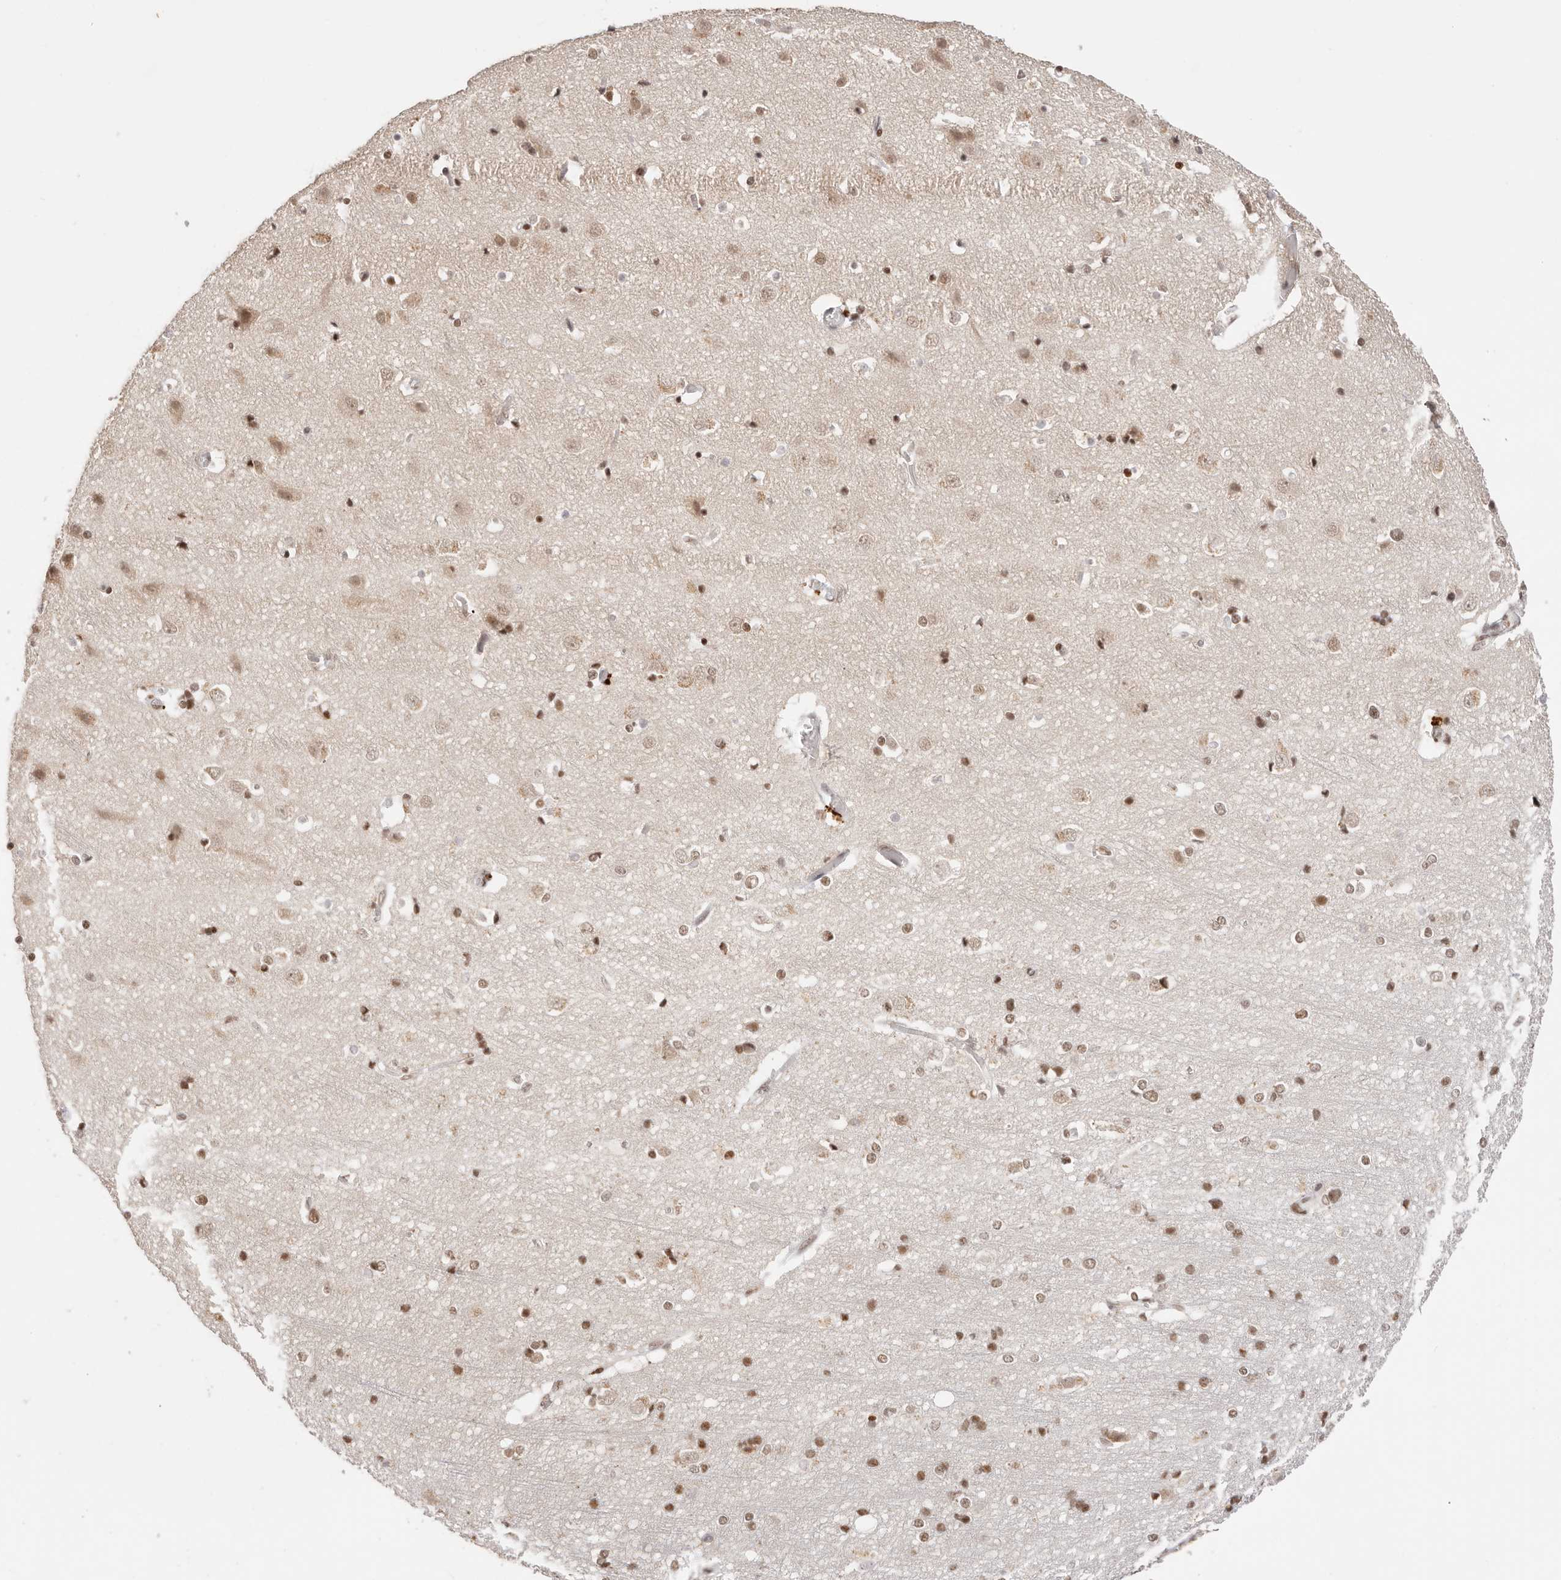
{"staining": {"intensity": "weak", "quantity": "25%-75%", "location": "cytoplasmic/membranous"}, "tissue": "cerebral cortex", "cell_type": "Endothelial cells", "image_type": "normal", "snomed": [{"axis": "morphology", "description": "Normal tissue, NOS"}, {"axis": "topography", "description": "Cerebral cortex"}], "caption": "IHC histopathology image of benign cerebral cortex: cerebral cortex stained using IHC exhibits low levels of weak protein expression localized specifically in the cytoplasmic/membranous of endothelial cells, appearing as a cytoplasmic/membranous brown color.", "gene": "RFC3", "patient": {"sex": "male", "age": 54}}